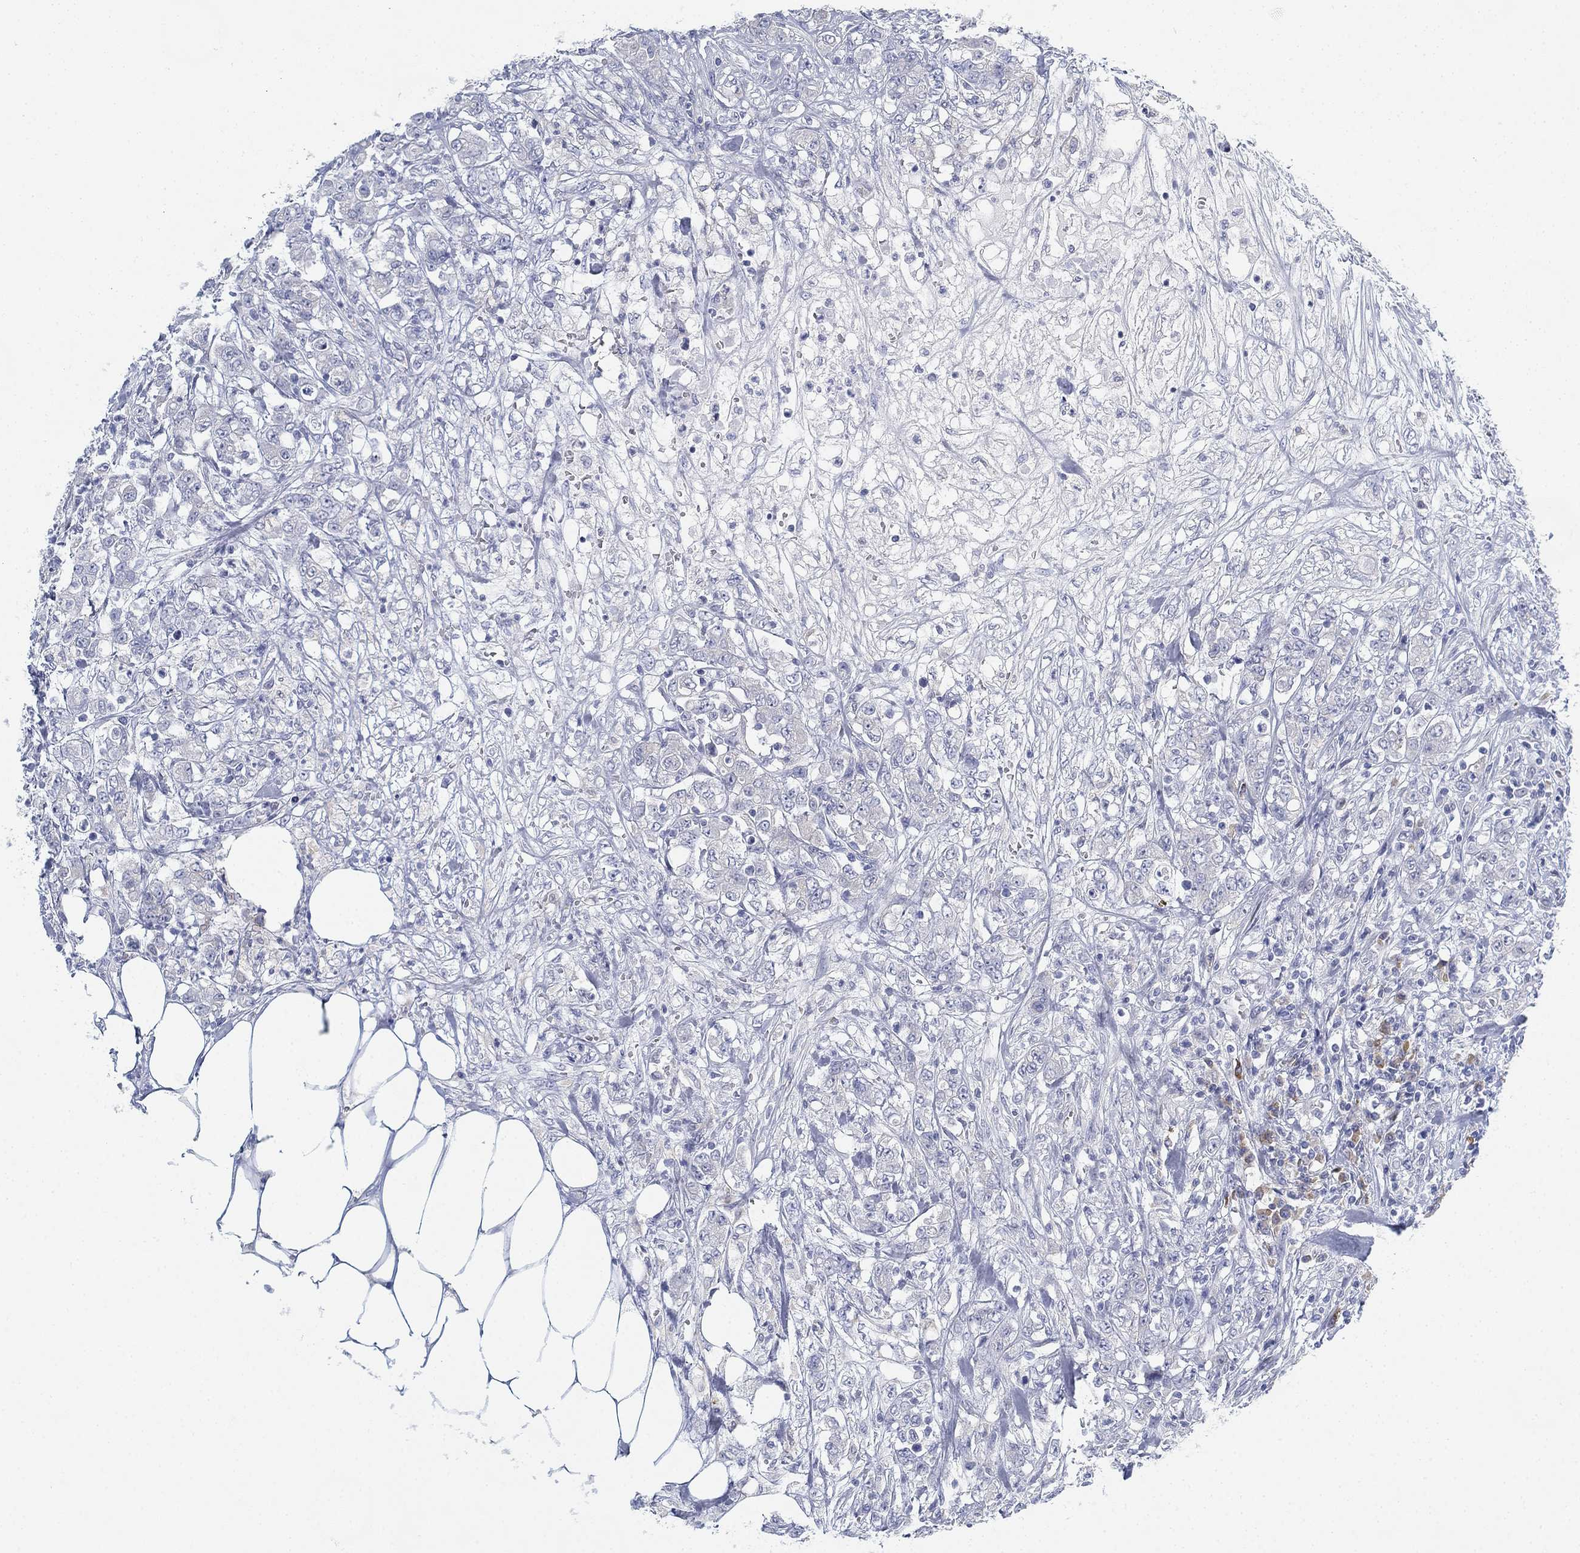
{"staining": {"intensity": "negative", "quantity": "none", "location": "none"}, "tissue": "colorectal cancer", "cell_type": "Tumor cells", "image_type": "cancer", "snomed": [{"axis": "morphology", "description": "Adenocarcinoma, NOS"}, {"axis": "topography", "description": "Colon"}], "caption": "Tumor cells show no significant staining in colorectal cancer.", "gene": "GCNA", "patient": {"sex": "female", "age": 48}}